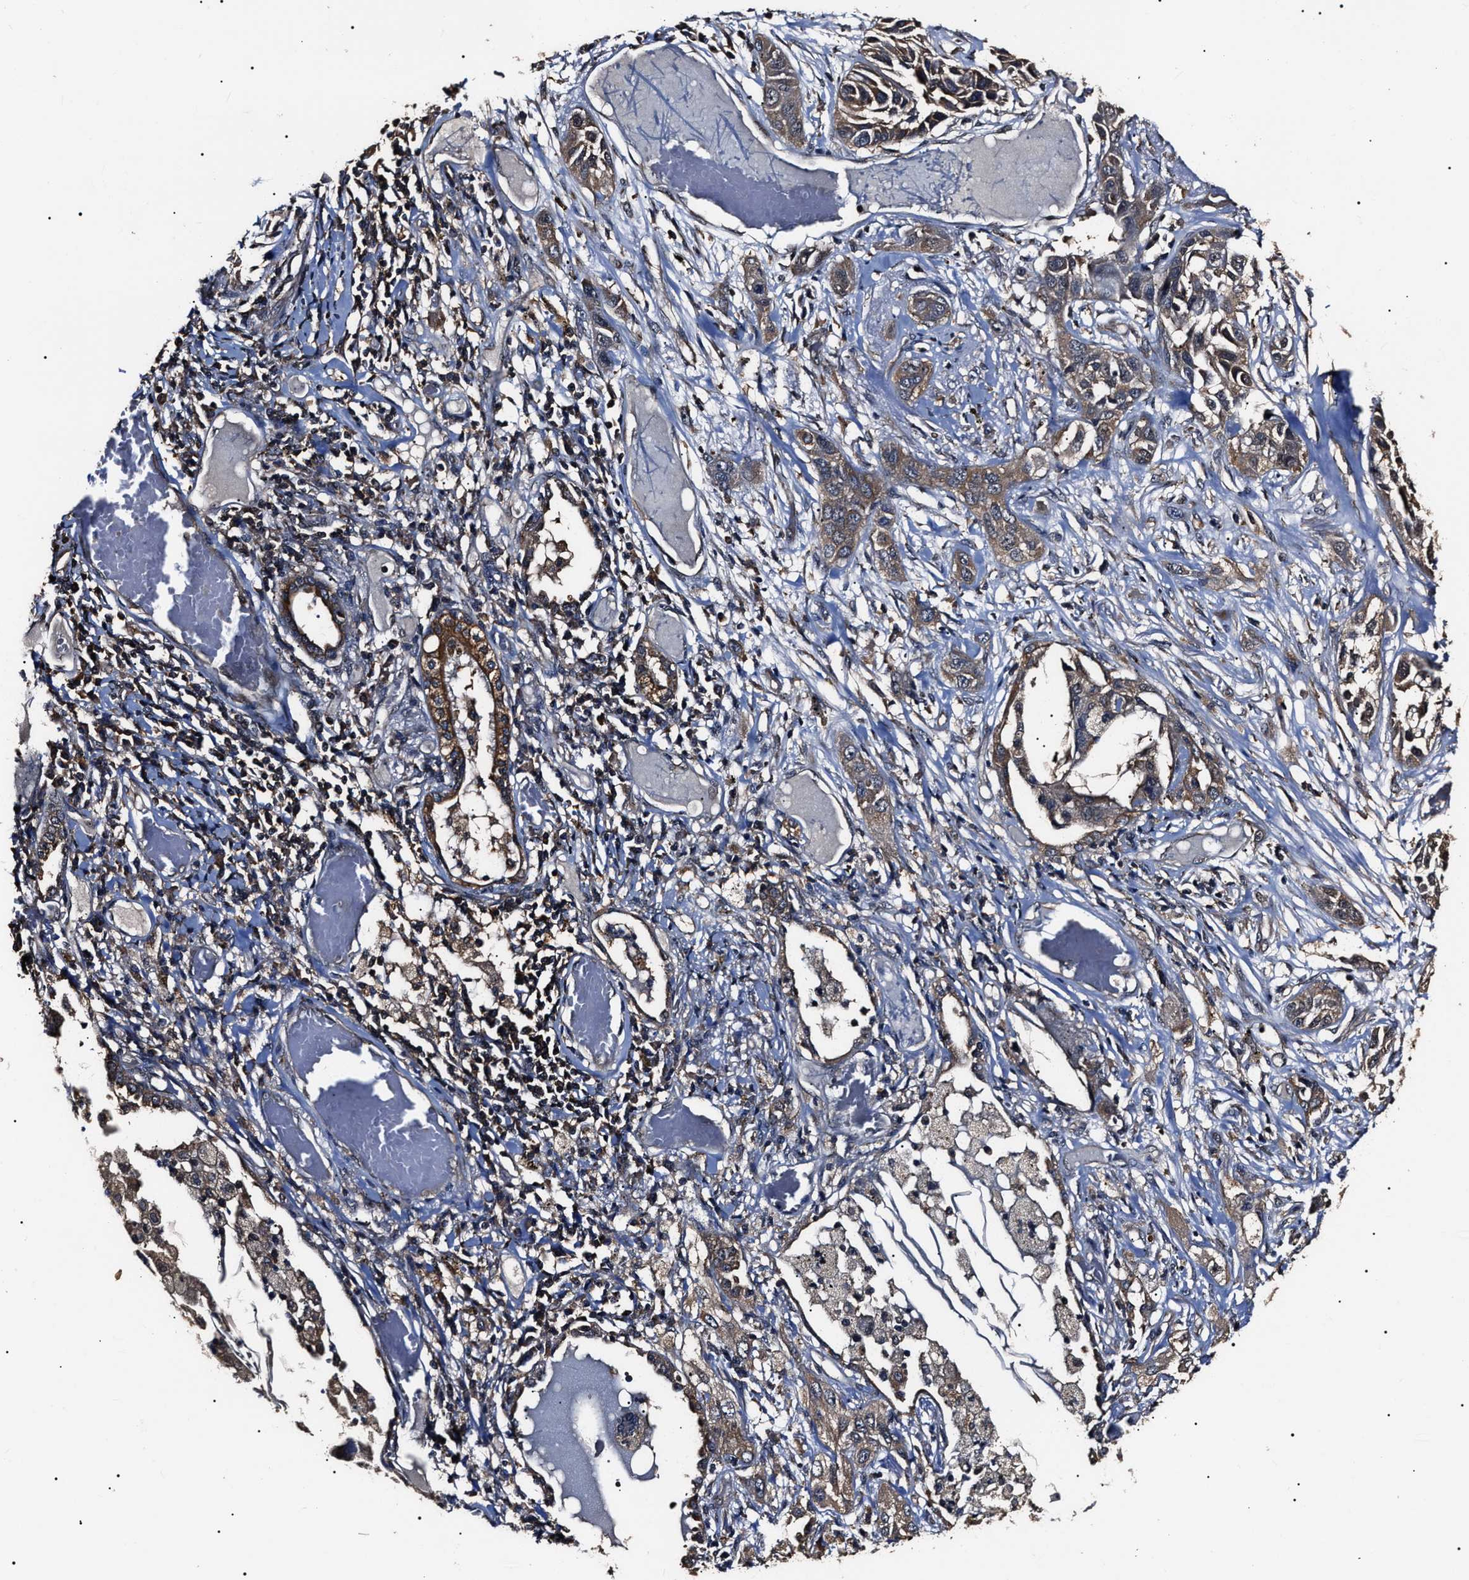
{"staining": {"intensity": "weak", "quantity": ">75%", "location": "cytoplasmic/membranous"}, "tissue": "lung cancer", "cell_type": "Tumor cells", "image_type": "cancer", "snomed": [{"axis": "morphology", "description": "Squamous cell carcinoma, NOS"}, {"axis": "topography", "description": "Lung"}], "caption": "DAB (3,3'-diaminobenzidine) immunohistochemical staining of human lung cancer shows weak cytoplasmic/membranous protein staining in about >75% of tumor cells.", "gene": "CCT8", "patient": {"sex": "male", "age": 71}}